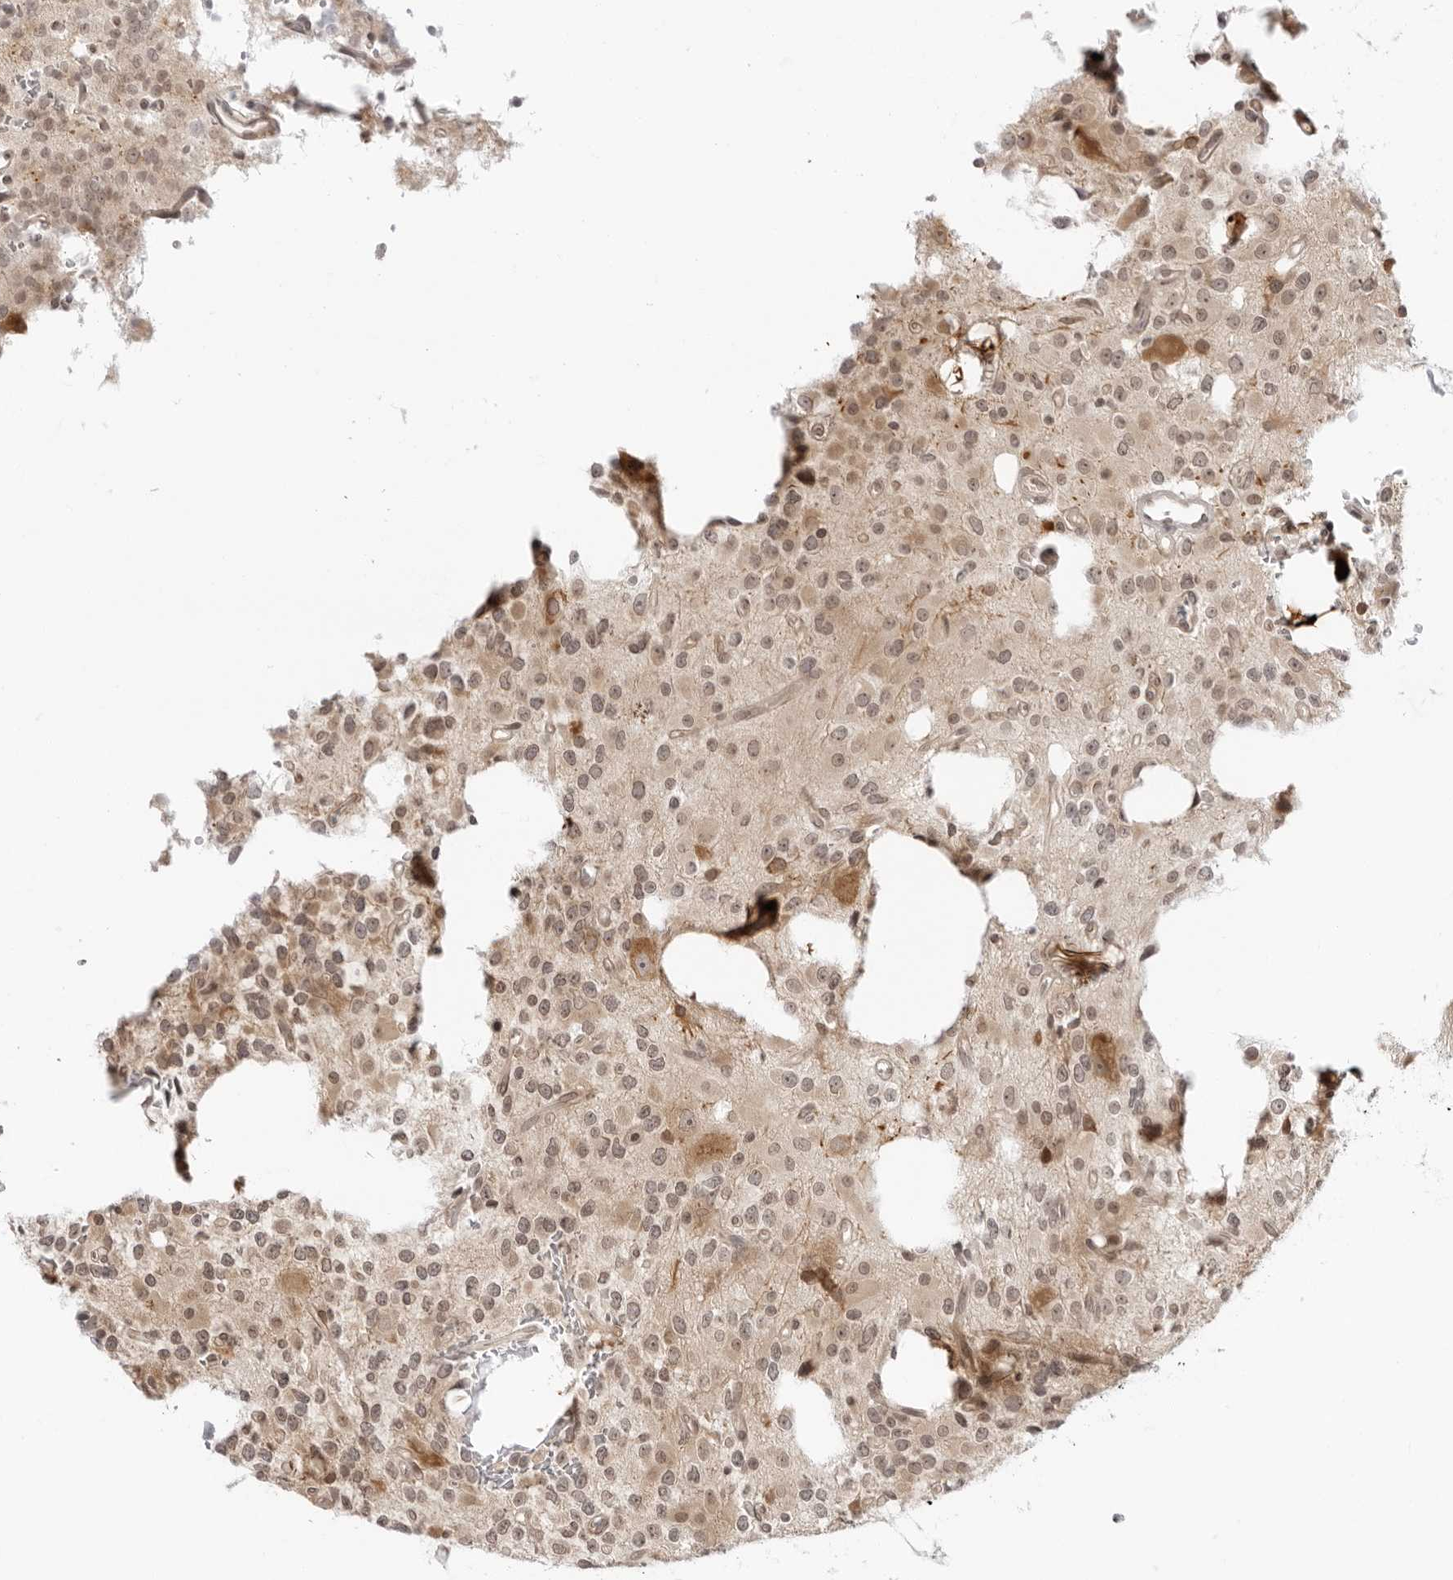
{"staining": {"intensity": "moderate", "quantity": "25%-75%", "location": "cytoplasmic/membranous,nuclear"}, "tissue": "glioma", "cell_type": "Tumor cells", "image_type": "cancer", "snomed": [{"axis": "morphology", "description": "Glioma, malignant, High grade"}, {"axis": "topography", "description": "Brain"}], "caption": "A high-resolution micrograph shows immunohistochemistry (IHC) staining of malignant high-grade glioma, which demonstrates moderate cytoplasmic/membranous and nuclear positivity in about 25%-75% of tumor cells.", "gene": "PRRC2C", "patient": {"sex": "female", "age": 62}}